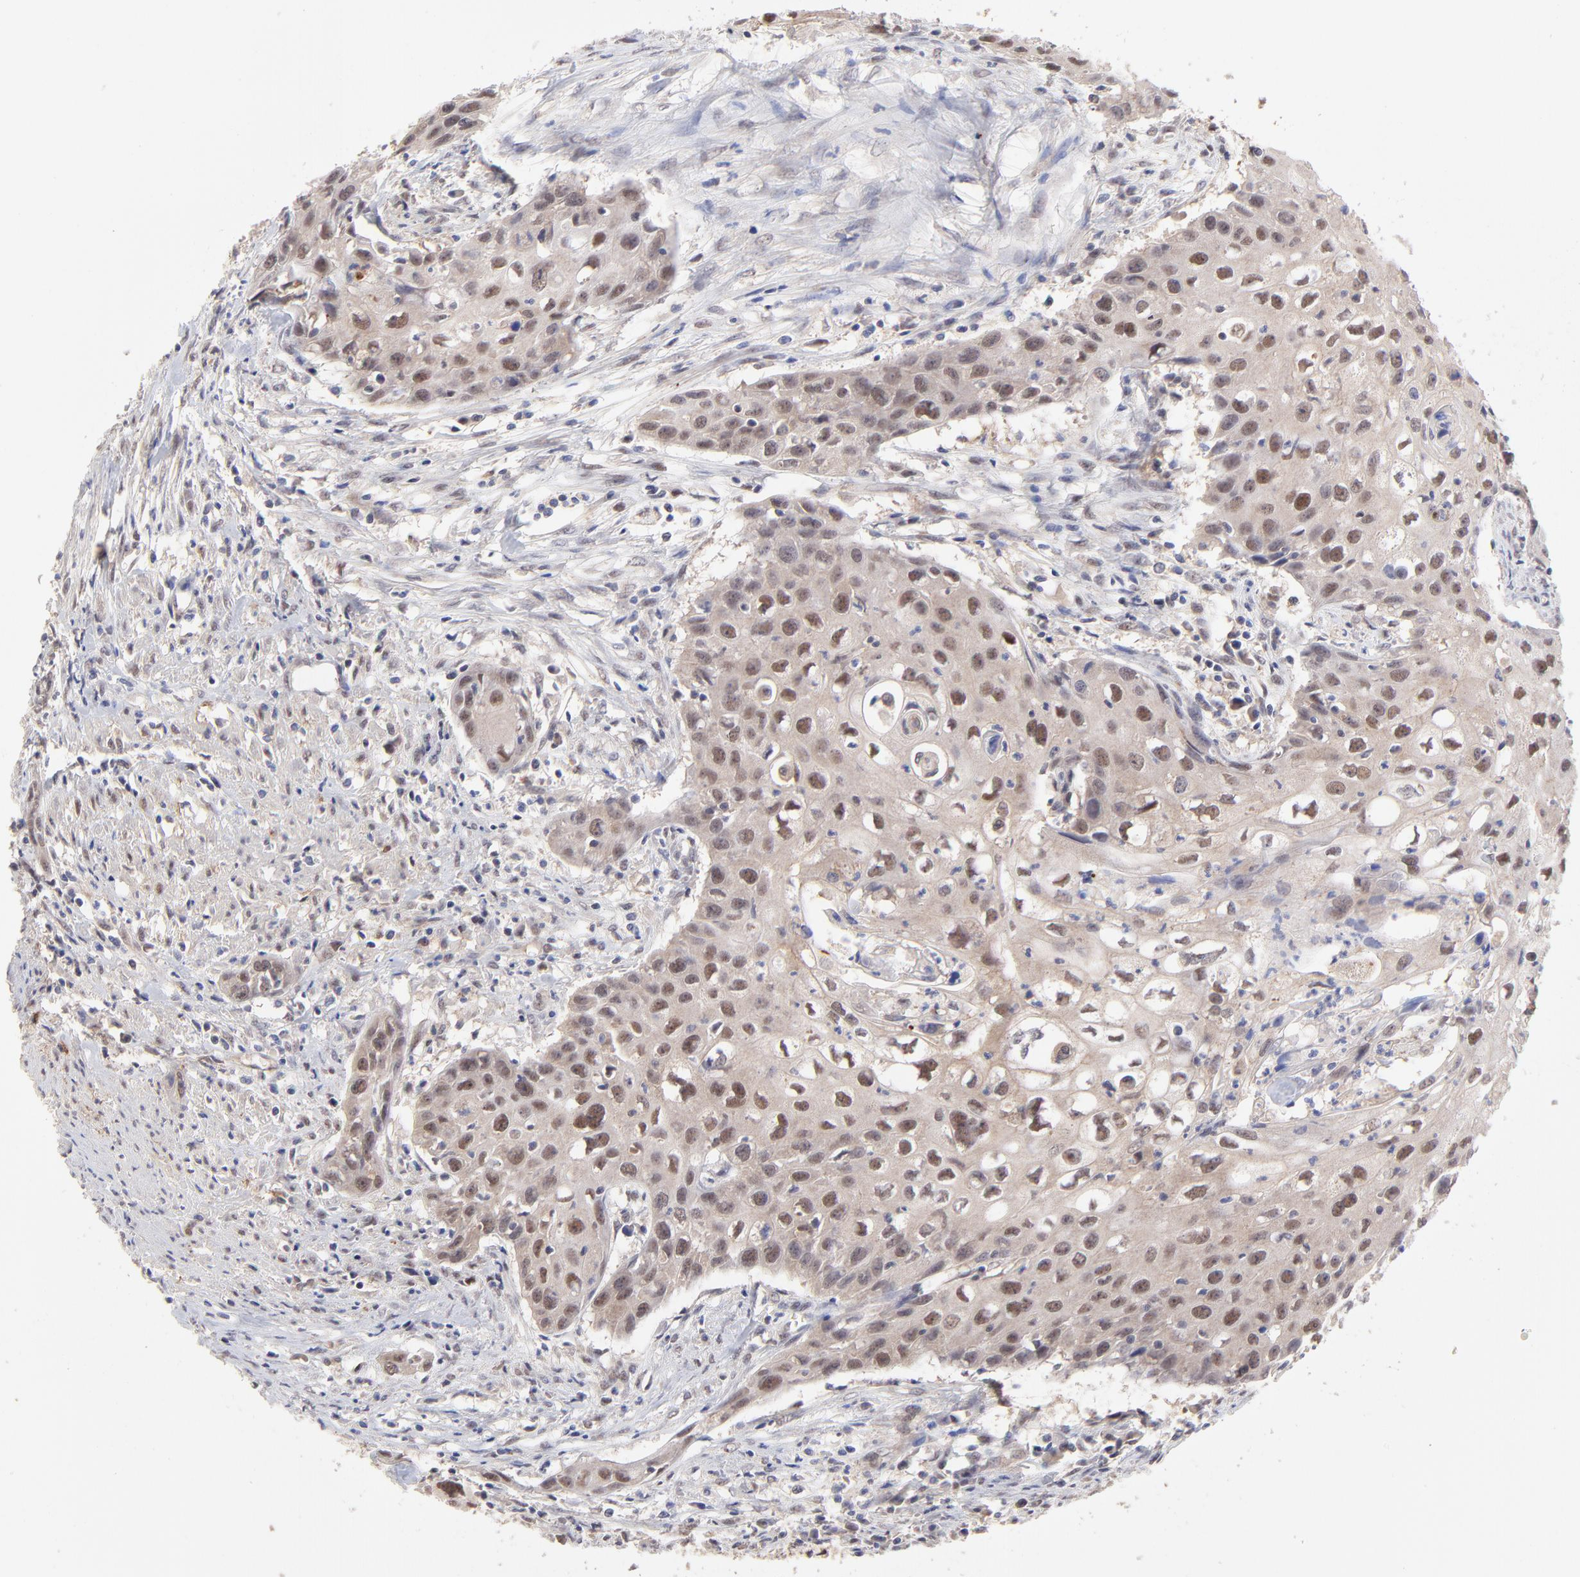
{"staining": {"intensity": "moderate", "quantity": ">75%", "location": "cytoplasmic/membranous,nuclear"}, "tissue": "urothelial cancer", "cell_type": "Tumor cells", "image_type": "cancer", "snomed": [{"axis": "morphology", "description": "Urothelial carcinoma, High grade"}, {"axis": "topography", "description": "Urinary bladder"}], "caption": "Moderate cytoplasmic/membranous and nuclear positivity for a protein is appreciated in about >75% of tumor cells of high-grade urothelial carcinoma using immunohistochemistry.", "gene": "PSMD14", "patient": {"sex": "male", "age": 54}}